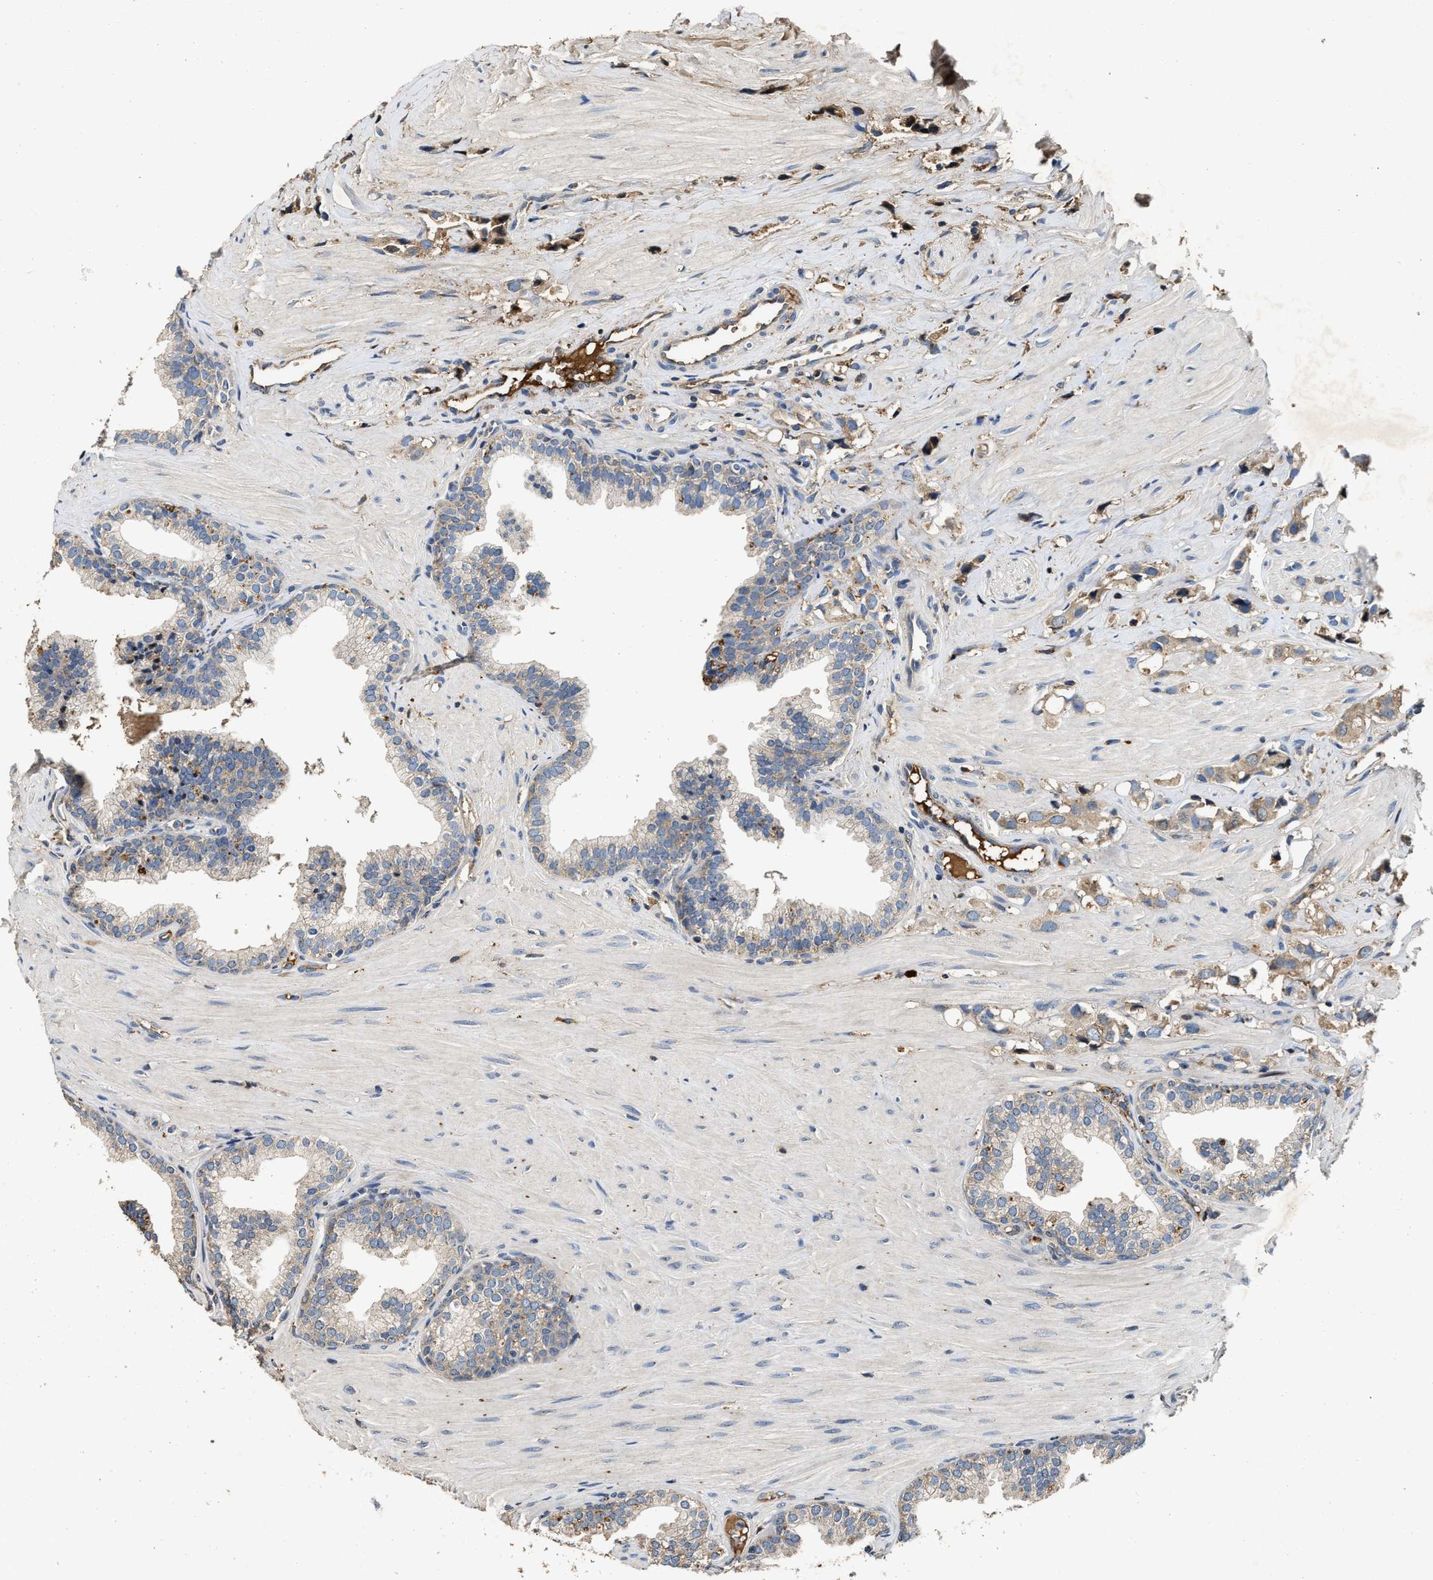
{"staining": {"intensity": "weak", "quantity": ">75%", "location": "cytoplasmic/membranous"}, "tissue": "prostate cancer", "cell_type": "Tumor cells", "image_type": "cancer", "snomed": [{"axis": "morphology", "description": "Adenocarcinoma, High grade"}, {"axis": "topography", "description": "Prostate"}], "caption": "Immunohistochemical staining of prostate cancer (adenocarcinoma (high-grade)) reveals weak cytoplasmic/membranous protein expression in about >75% of tumor cells.", "gene": "C3", "patient": {"sex": "male", "age": 52}}